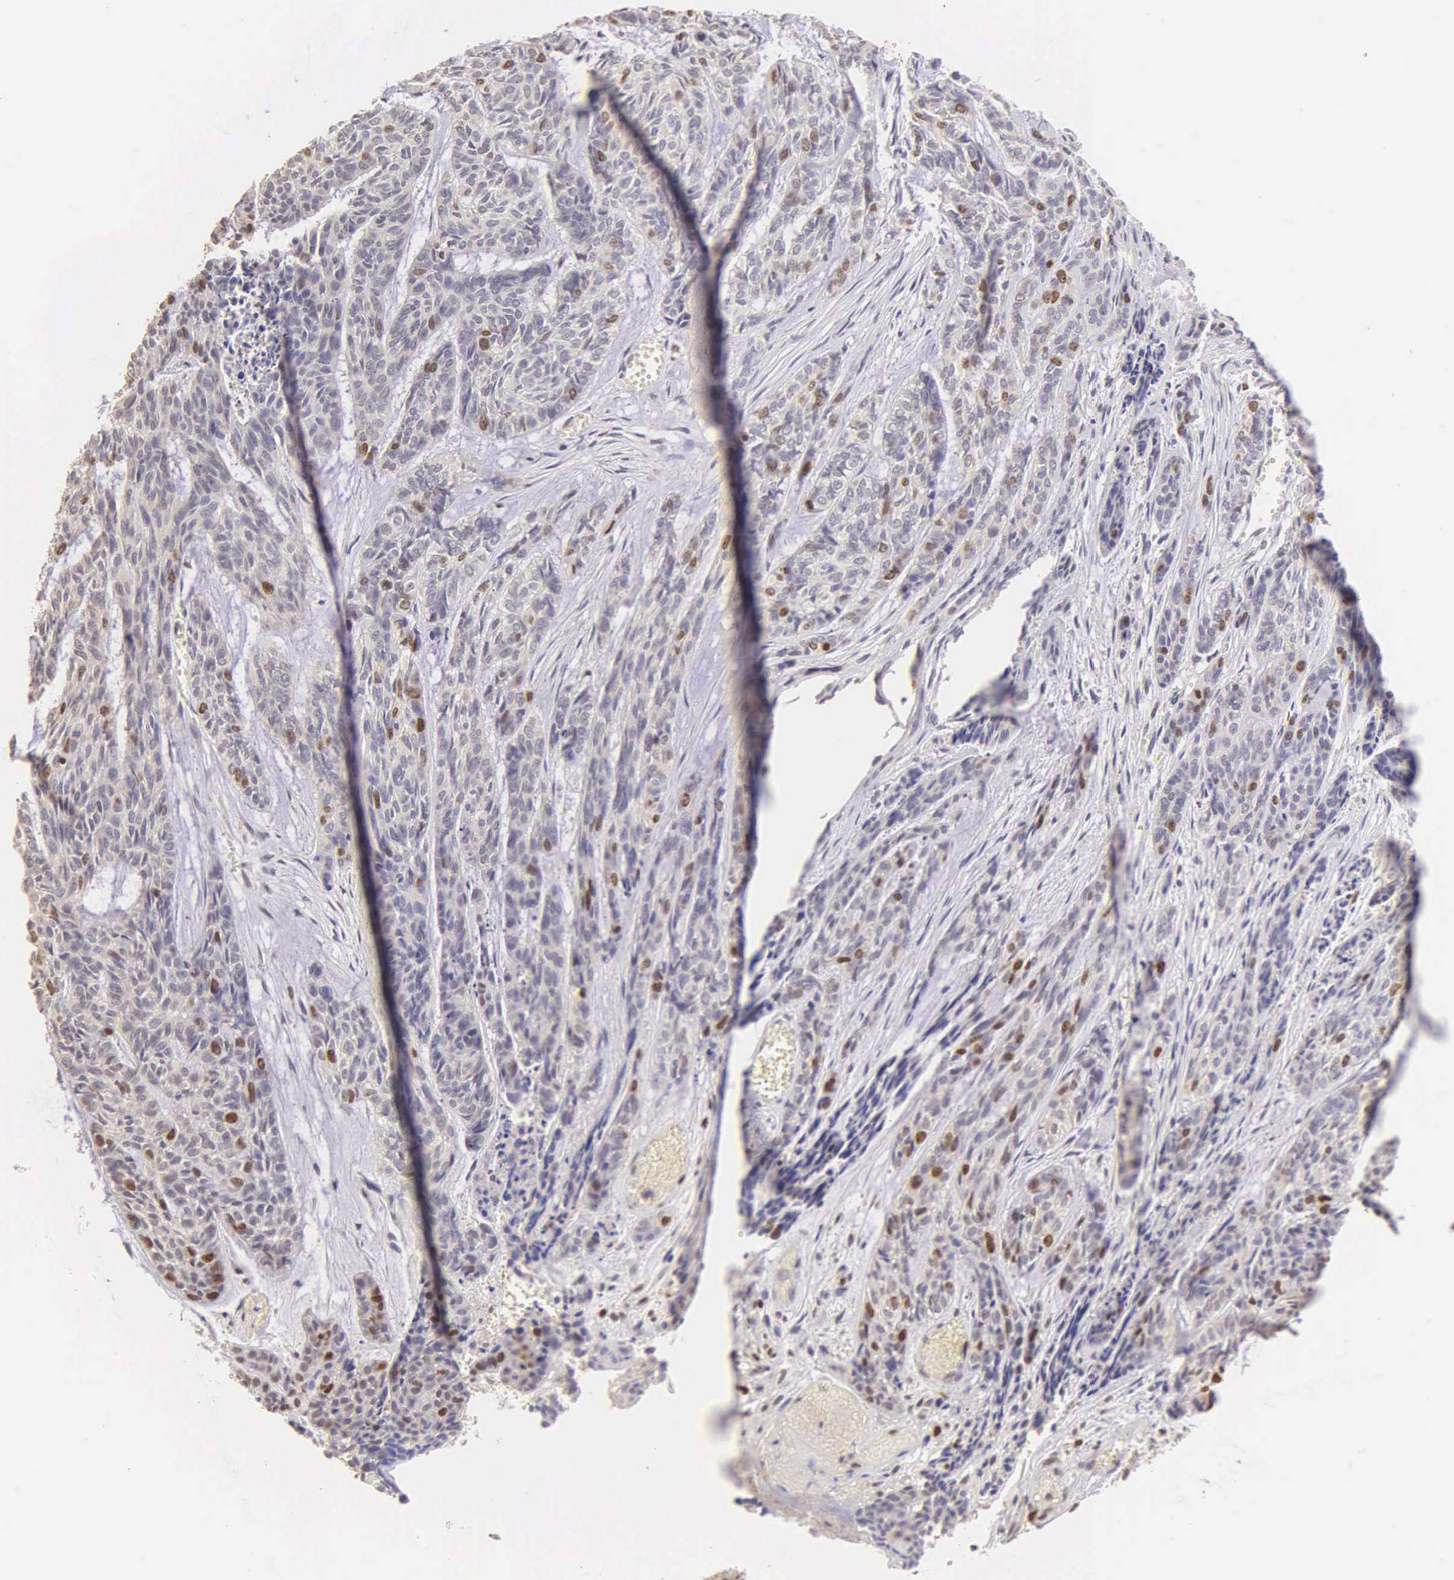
{"staining": {"intensity": "moderate", "quantity": "25%-75%", "location": "nuclear"}, "tissue": "skin cancer", "cell_type": "Tumor cells", "image_type": "cancer", "snomed": [{"axis": "morphology", "description": "Normal tissue, NOS"}, {"axis": "morphology", "description": "Basal cell carcinoma"}, {"axis": "topography", "description": "Skin"}], "caption": "Protein expression analysis of basal cell carcinoma (skin) reveals moderate nuclear staining in about 25%-75% of tumor cells. (DAB = brown stain, brightfield microscopy at high magnification).", "gene": "MKI67", "patient": {"sex": "female", "age": 65}}